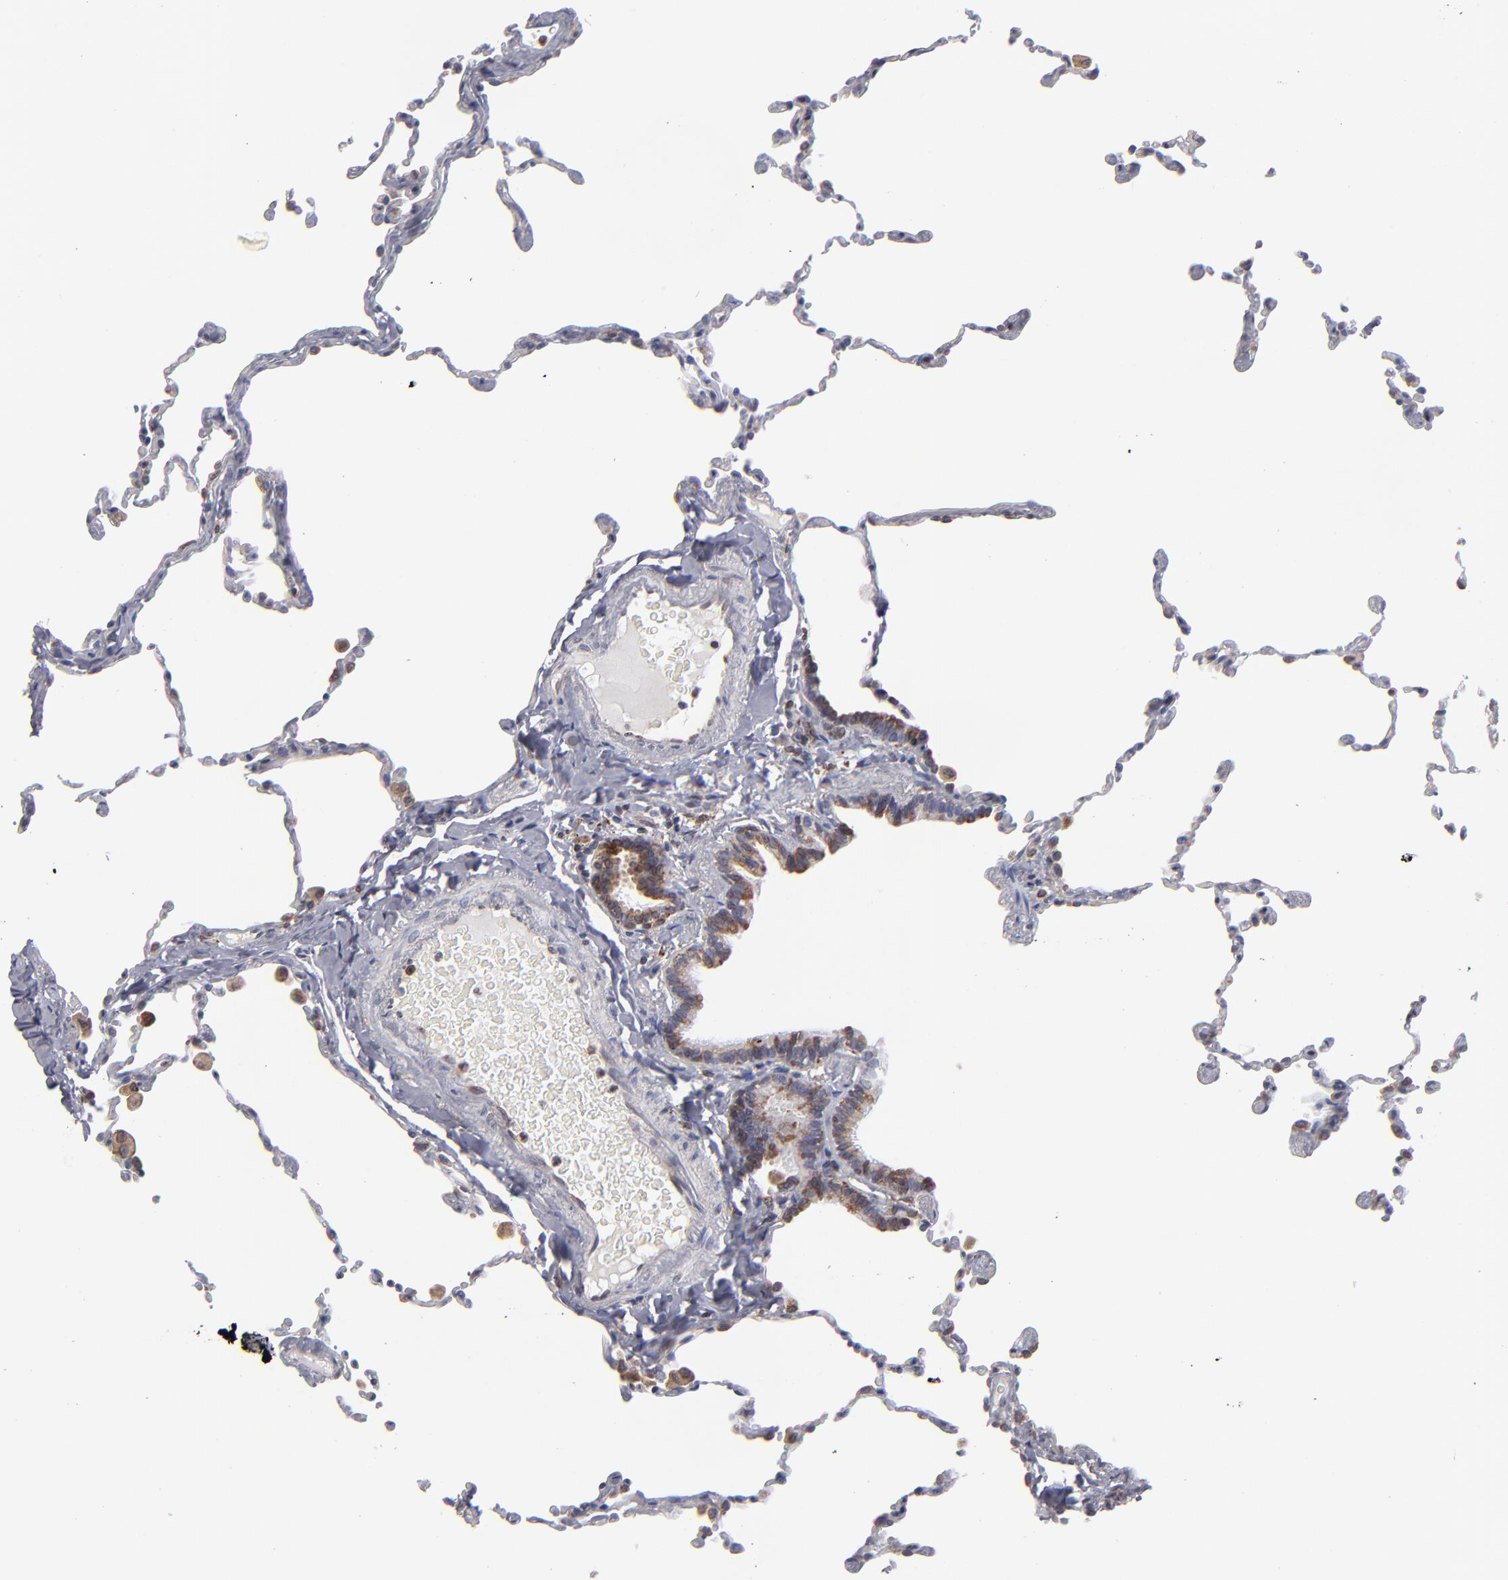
{"staining": {"intensity": "negative", "quantity": "none", "location": "none"}, "tissue": "lung", "cell_type": "Alveolar cells", "image_type": "normal", "snomed": [{"axis": "morphology", "description": "Normal tissue, NOS"}, {"axis": "topography", "description": "Lung"}], "caption": "Histopathology image shows no protein expression in alveolar cells of normal lung.", "gene": "TMX1", "patient": {"sex": "female", "age": 61}}